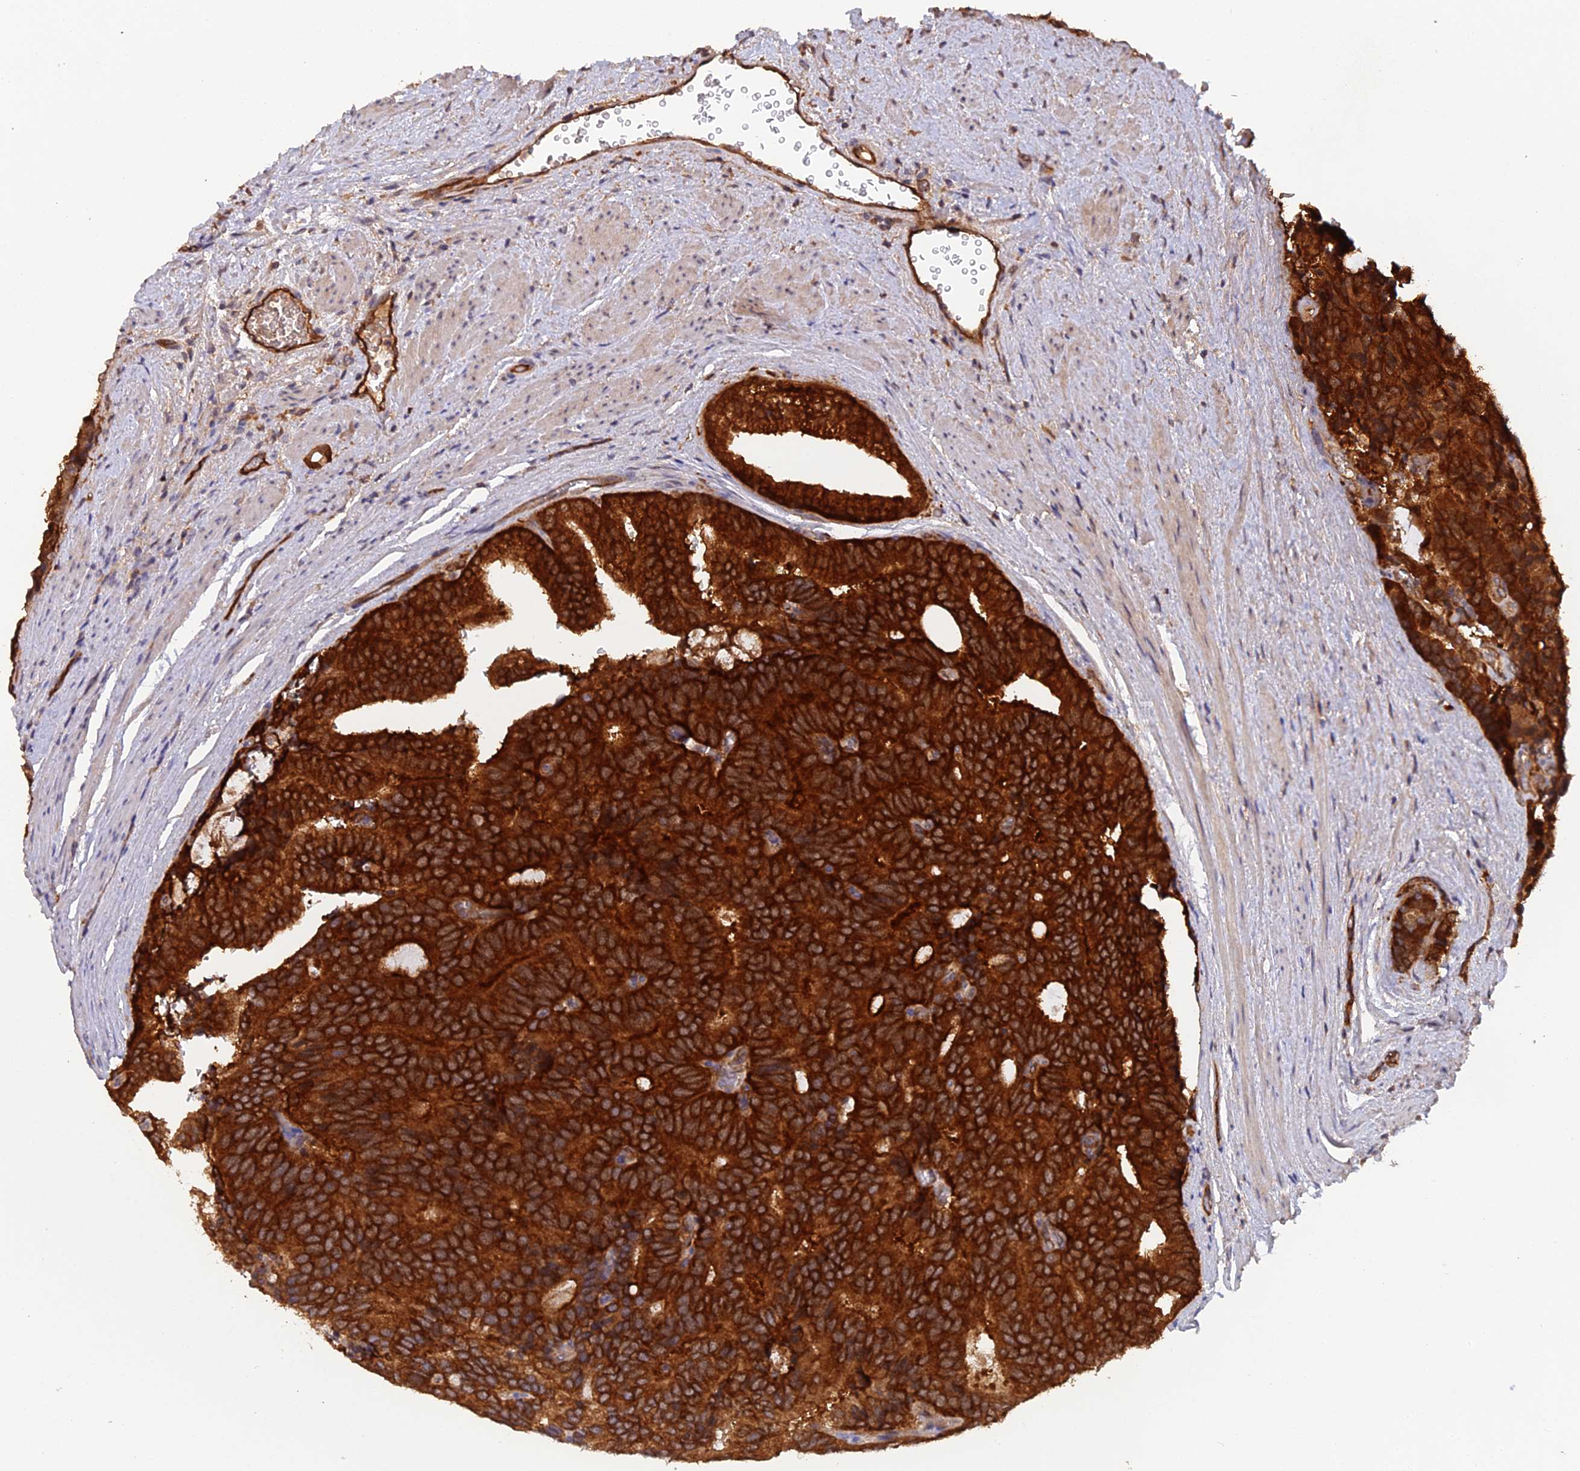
{"staining": {"intensity": "strong", "quantity": ">75%", "location": "cytoplasmic/membranous"}, "tissue": "prostate cancer", "cell_type": "Tumor cells", "image_type": "cancer", "snomed": [{"axis": "morphology", "description": "Adenocarcinoma, Low grade"}, {"axis": "topography", "description": "Prostate"}], "caption": "Strong cytoplasmic/membranous expression is present in approximately >75% of tumor cells in prostate cancer (adenocarcinoma (low-grade)).", "gene": "RALGAPA2", "patient": {"sex": "male", "age": 71}}